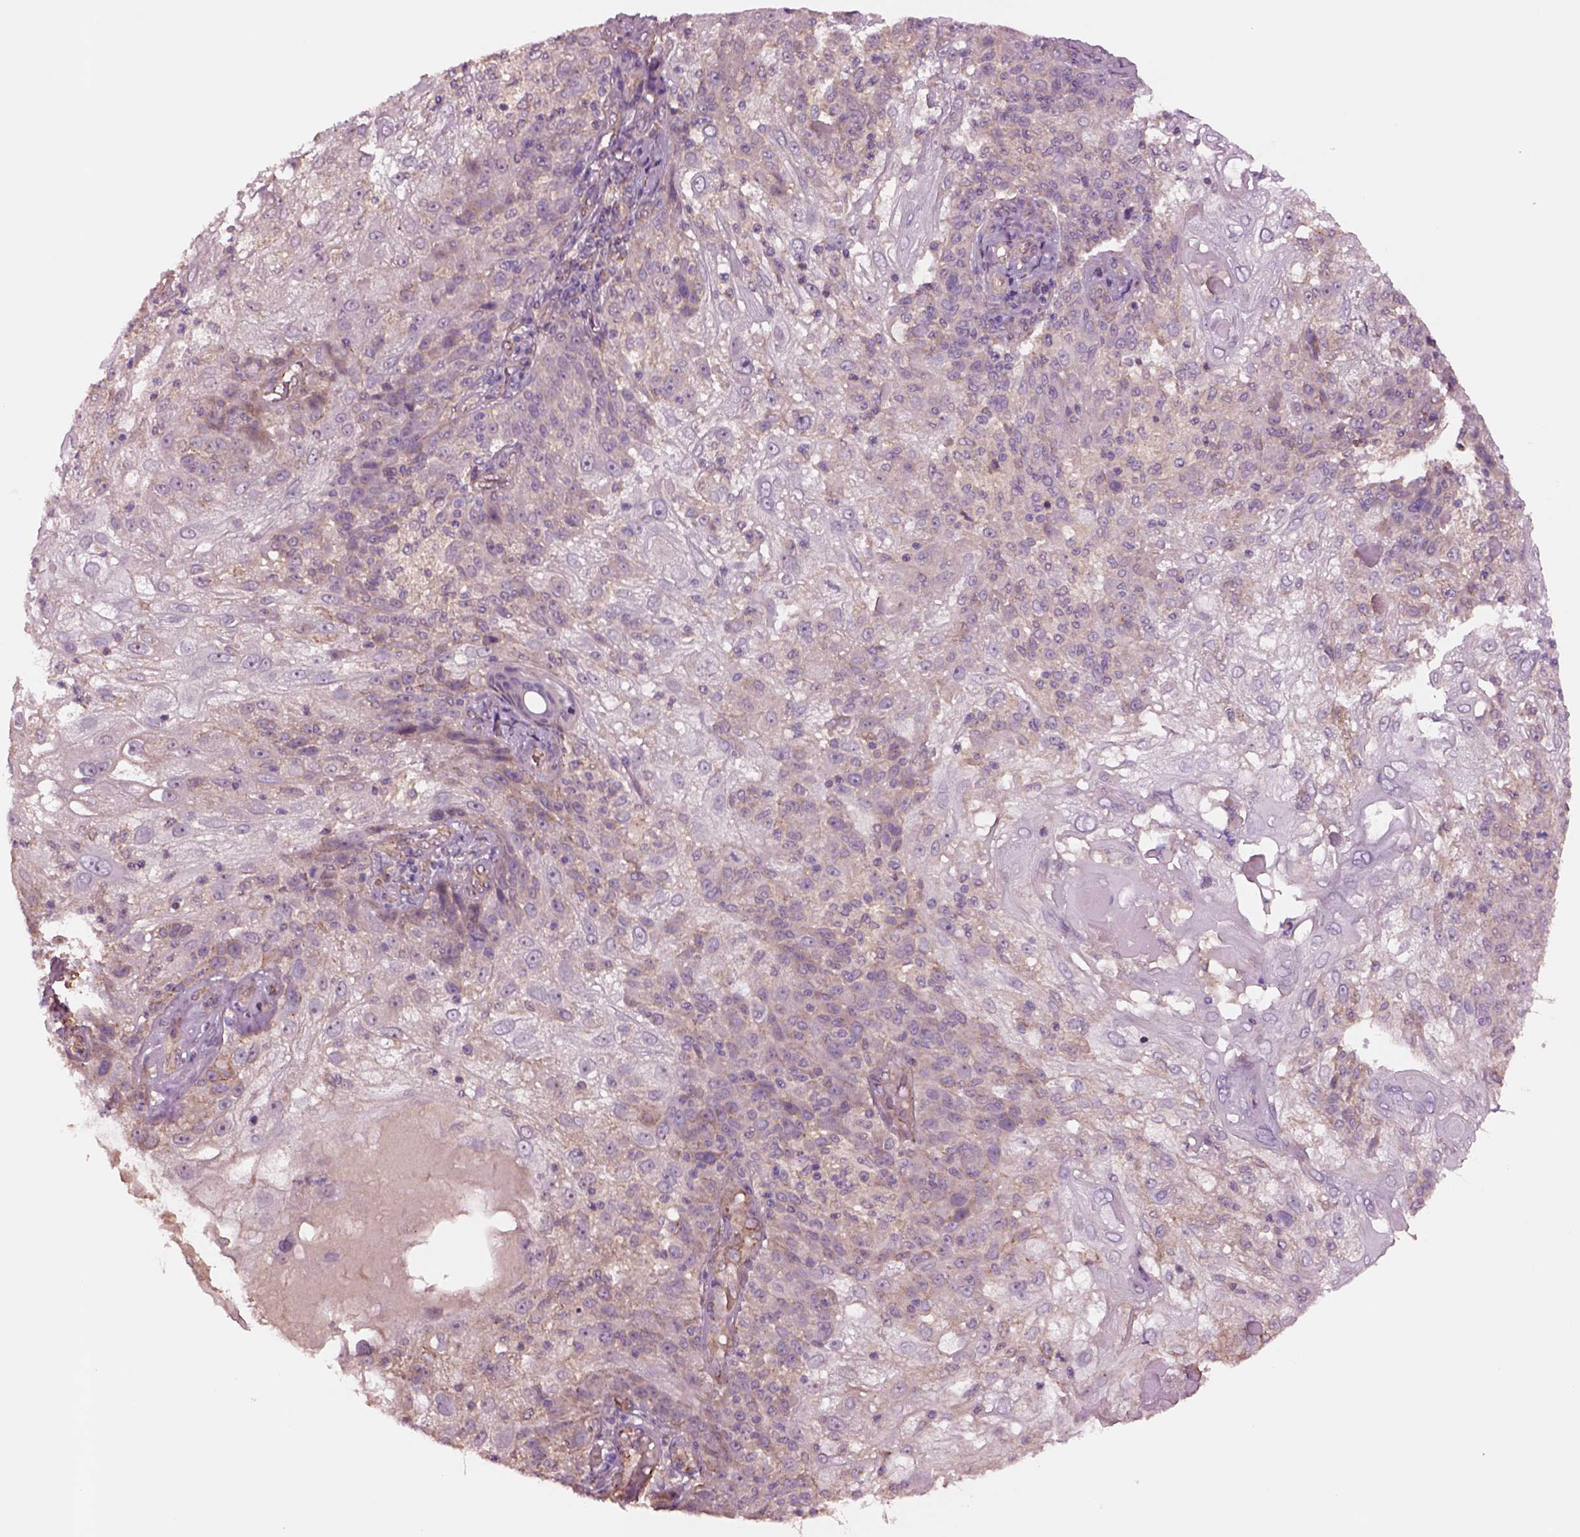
{"staining": {"intensity": "negative", "quantity": "none", "location": "none"}, "tissue": "skin cancer", "cell_type": "Tumor cells", "image_type": "cancer", "snomed": [{"axis": "morphology", "description": "Normal tissue, NOS"}, {"axis": "morphology", "description": "Squamous cell carcinoma, NOS"}, {"axis": "topography", "description": "Skin"}], "caption": "DAB (3,3'-diaminobenzidine) immunohistochemical staining of skin cancer (squamous cell carcinoma) exhibits no significant positivity in tumor cells.", "gene": "HTR1B", "patient": {"sex": "female", "age": 83}}